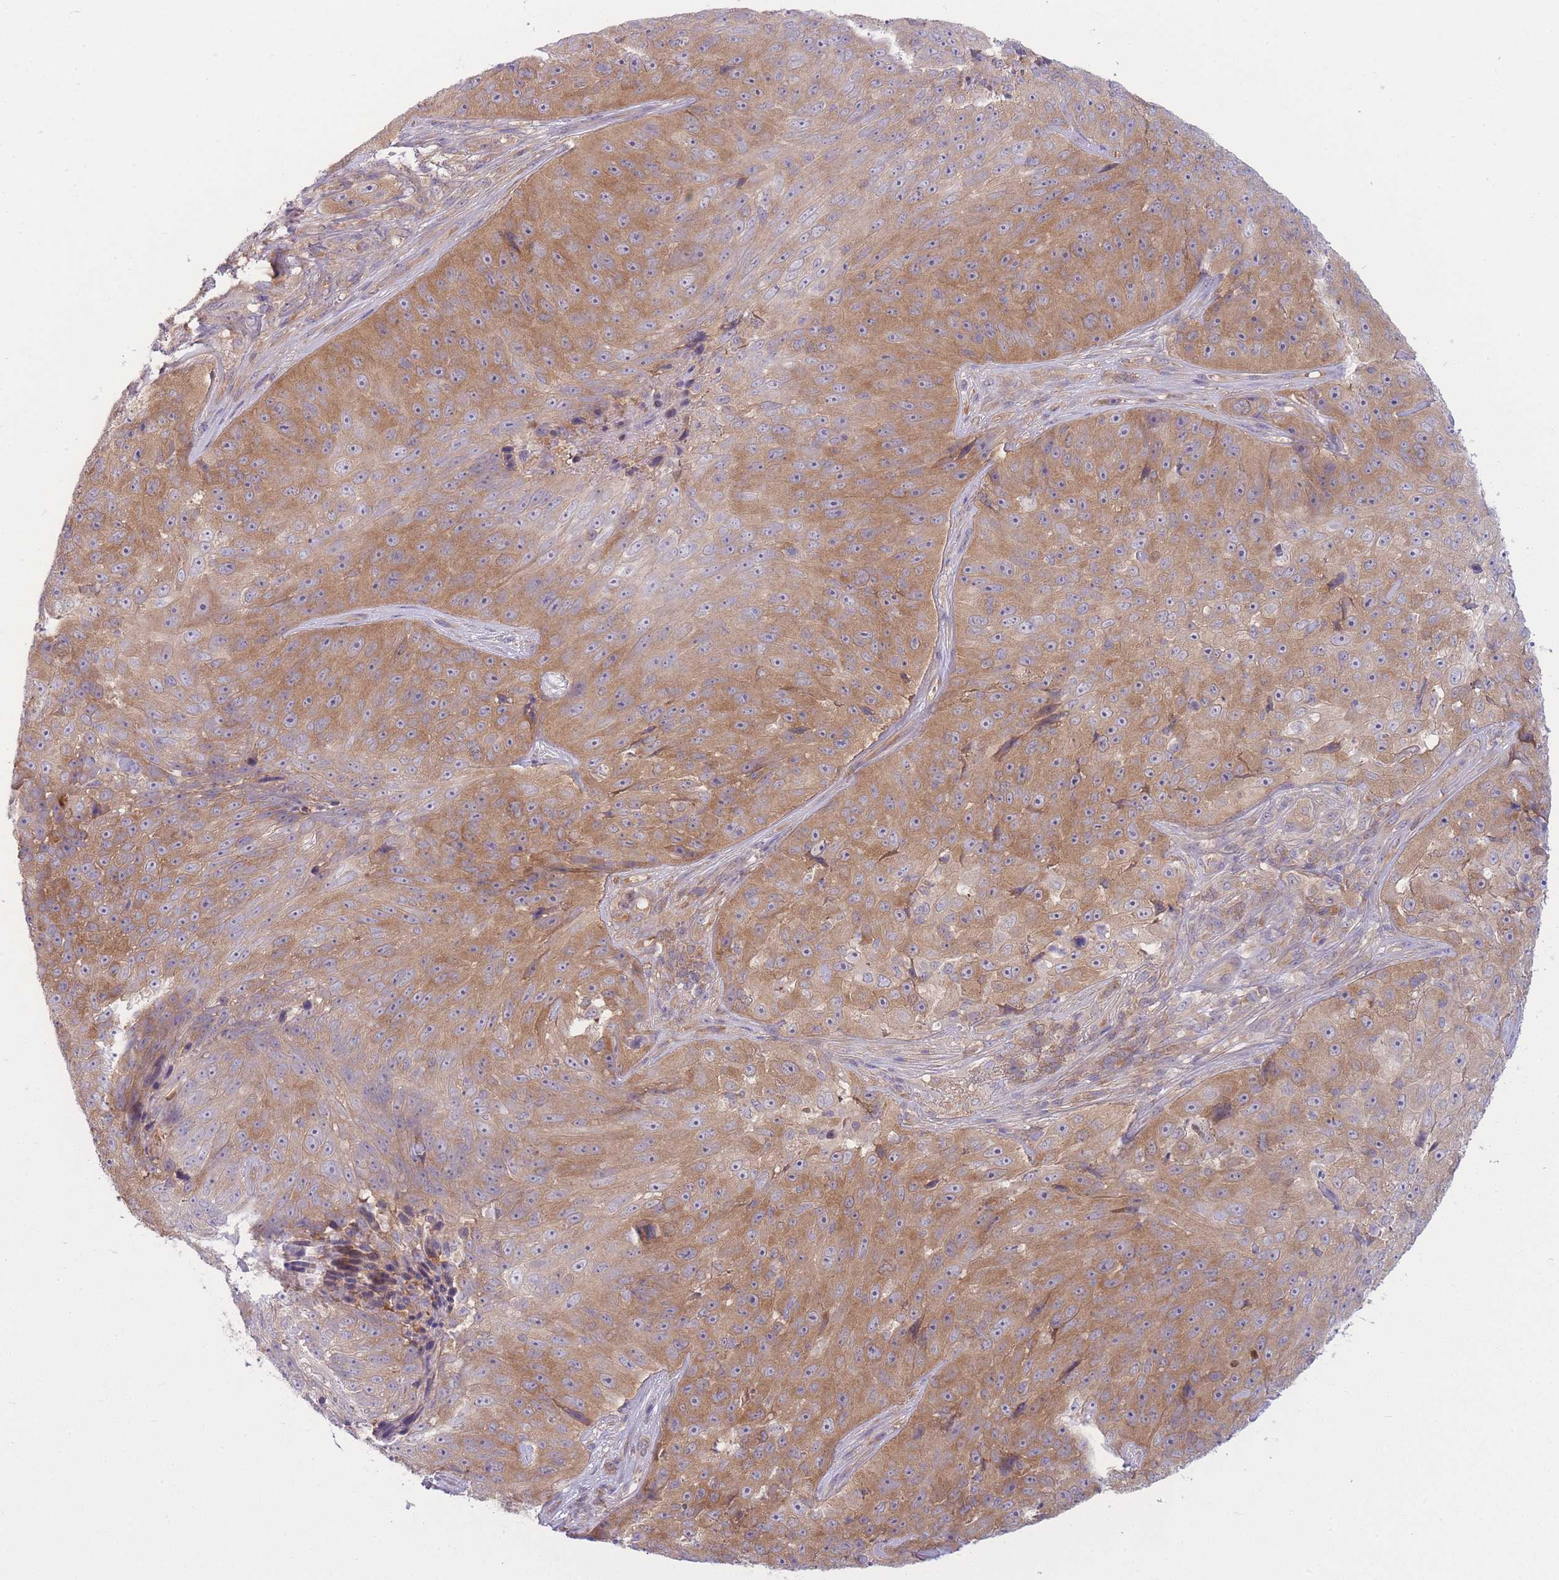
{"staining": {"intensity": "moderate", "quantity": ">75%", "location": "cytoplasmic/membranous"}, "tissue": "skin cancer", "cell_type": "Tumor cells", "image_type": "cancer", "snomed": [{"axis": "morphology", "description": "Squamous cell carcinoma, NOS"}, {"axis": "topography", "description": "Skin"}], "caption": "Immunohistochemical staining of human skin cancer (squamous cell carcinoma) shows moderate cytoplasmic/membranous protein expression in about >75% of tumor cells.", "gene": "PFDN6", "patient": {"sex": "female", "age": 87}}